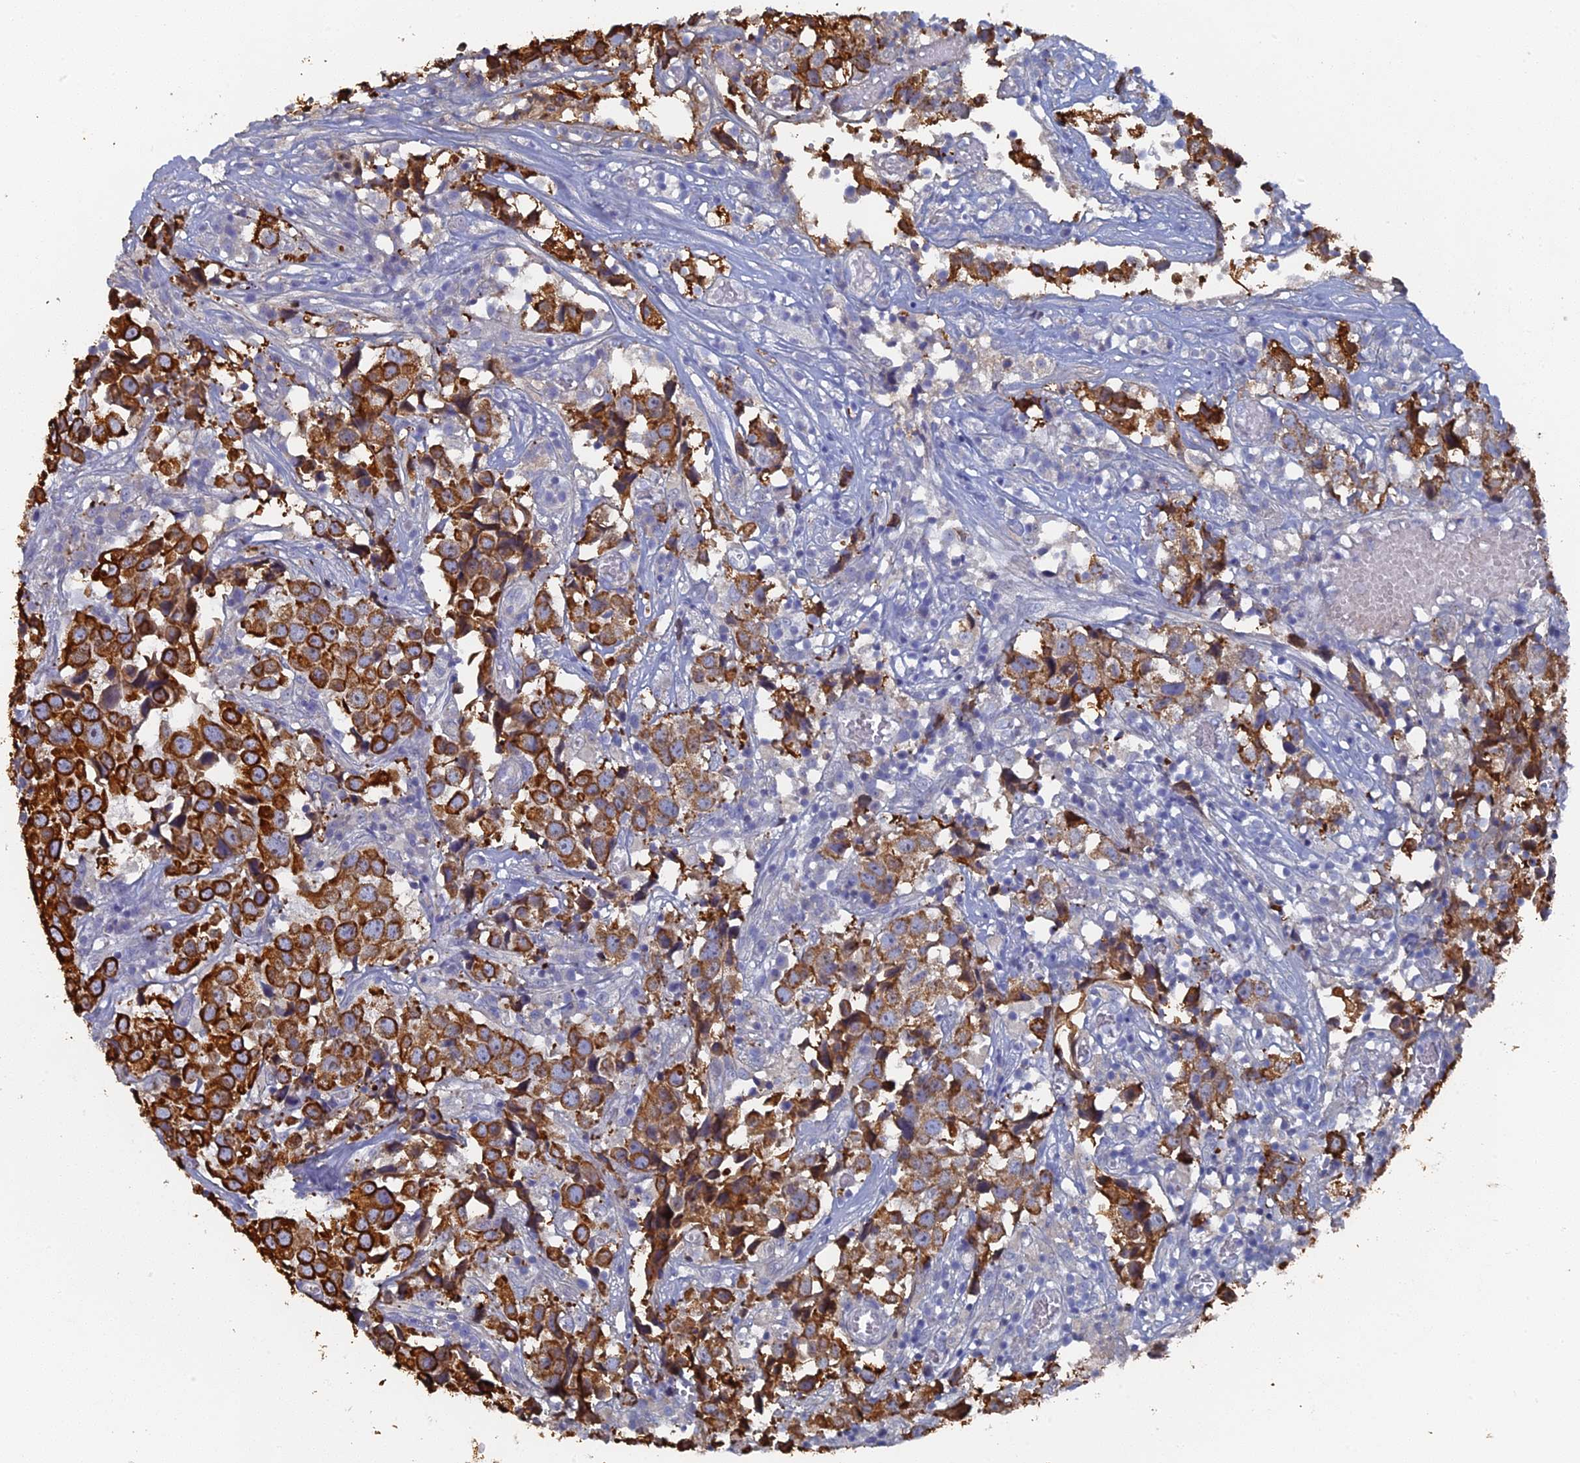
{"staining": {"intensity": "strong", "quantity": ">75%", "location": "cytoplasmic/membranous"}, "tissue": "urothelial cancer", "cell_type": "Tumor cells", "image_type": "cancer", "snomed": [{"axis": "morphology", "description": "Urothelial carcinoma, High grade"}, {"axis": "topography", "description": "Urinary bladder"}], "caption": "Tumor cells reveal high levels of strong cytoplasmic/membranous expression in about >75% of cells in urothelial carcinoma (high-grade). The staining was performed using DAB, with brown indicating positive protein expression. Nuclei are stained blue with hematoxylin.", "gene": "SRFBP1", "patient": {"sex": "female", "age": 75}}